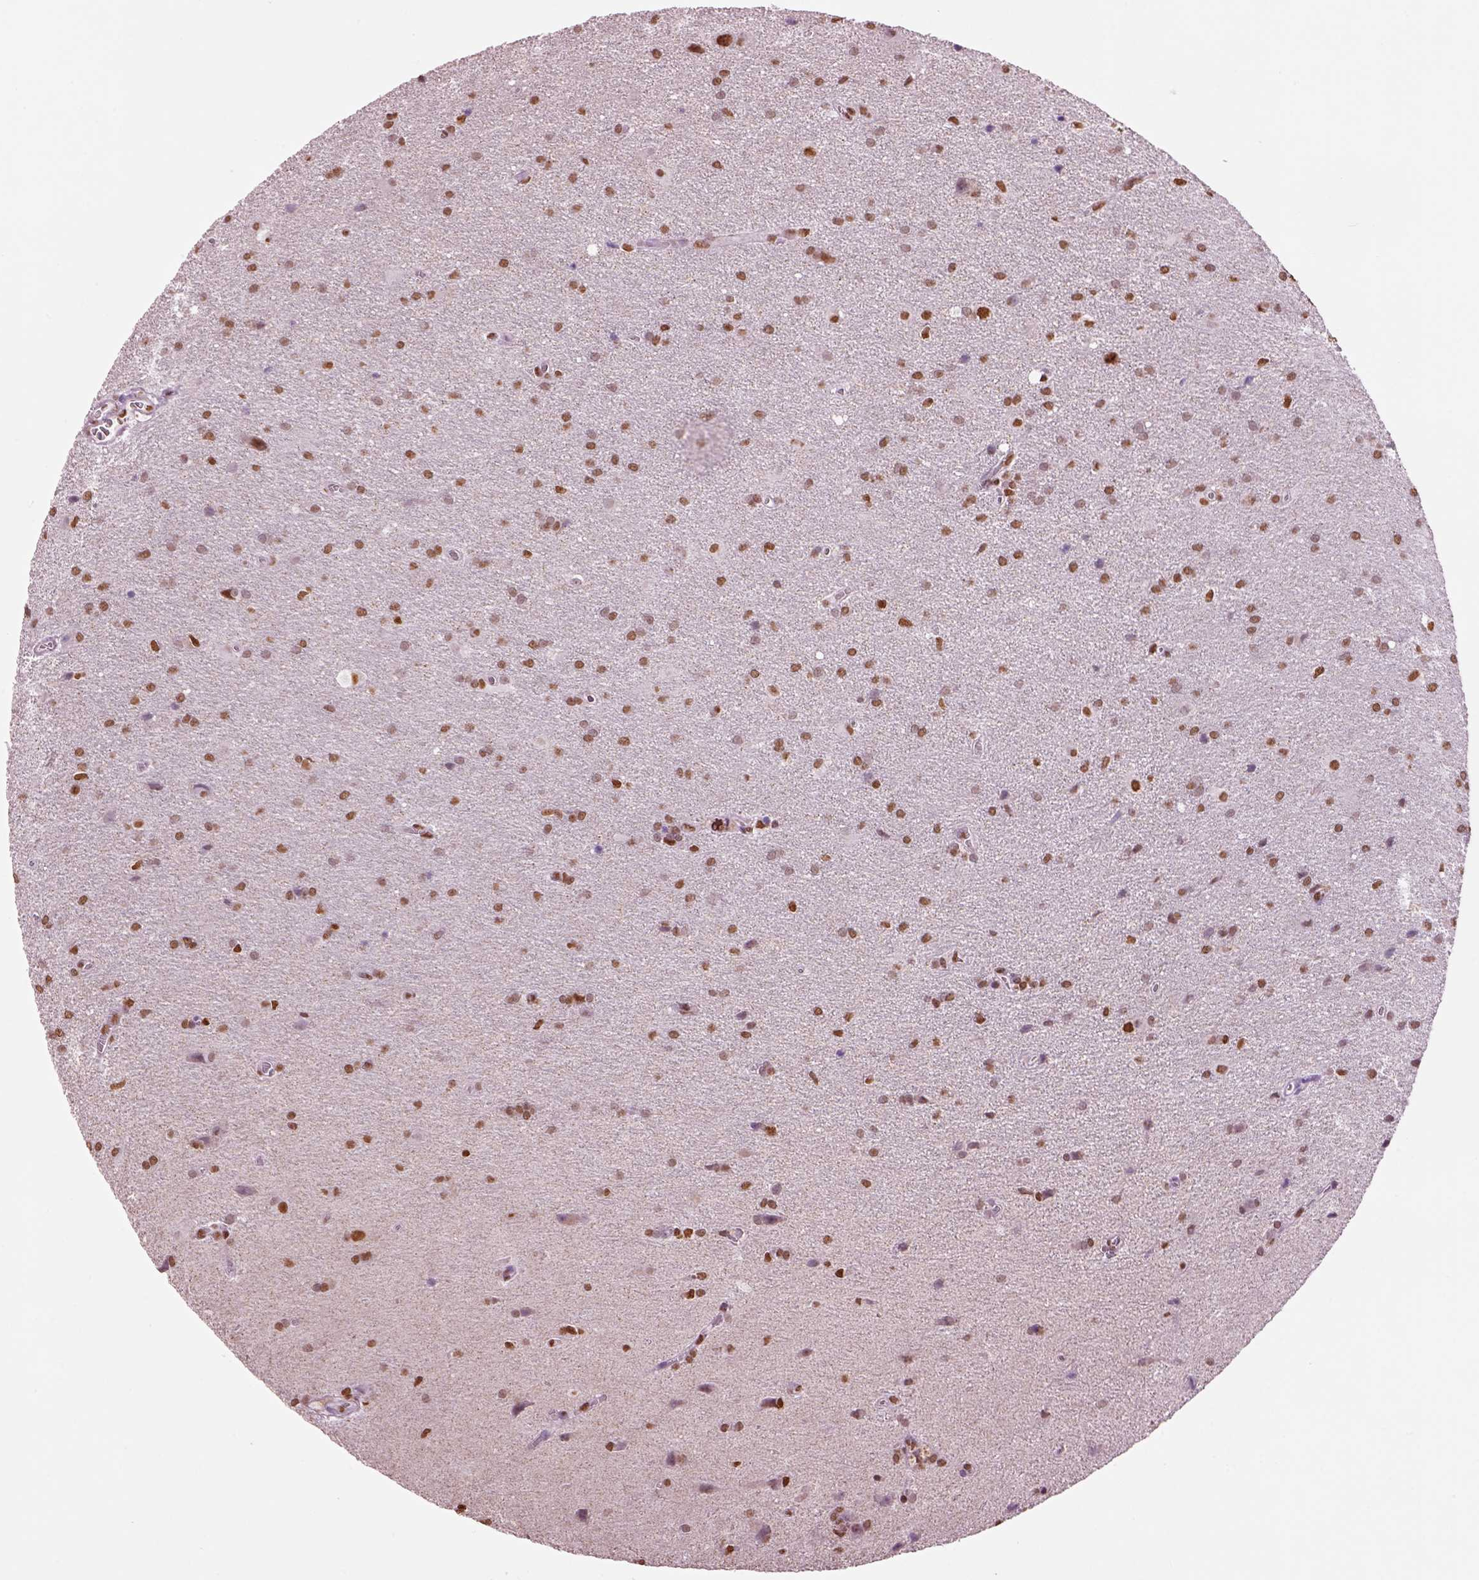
{"staining": {"intensity": "moderate", "quantity": ">75%", "location": "nuclear"}, "tissue": "glioma", "cell_type": "Tumor cells", "image_type": "cancer", "snomed": [{"axis": "morphology", "description": "Glioma, malignant, Low grade"}, {"axis": "topography", "description": "Brain"}], "caption": "Glioma was stained to show a protein in brown. There is medium levels of moderate nuclear expression in approximately >75% of tumor cells. (brown staining indicates protein expression, while blue staining denotes nuclei).", "gene": "DDX3X", "patient": {"sex": "male", "age": 58}}